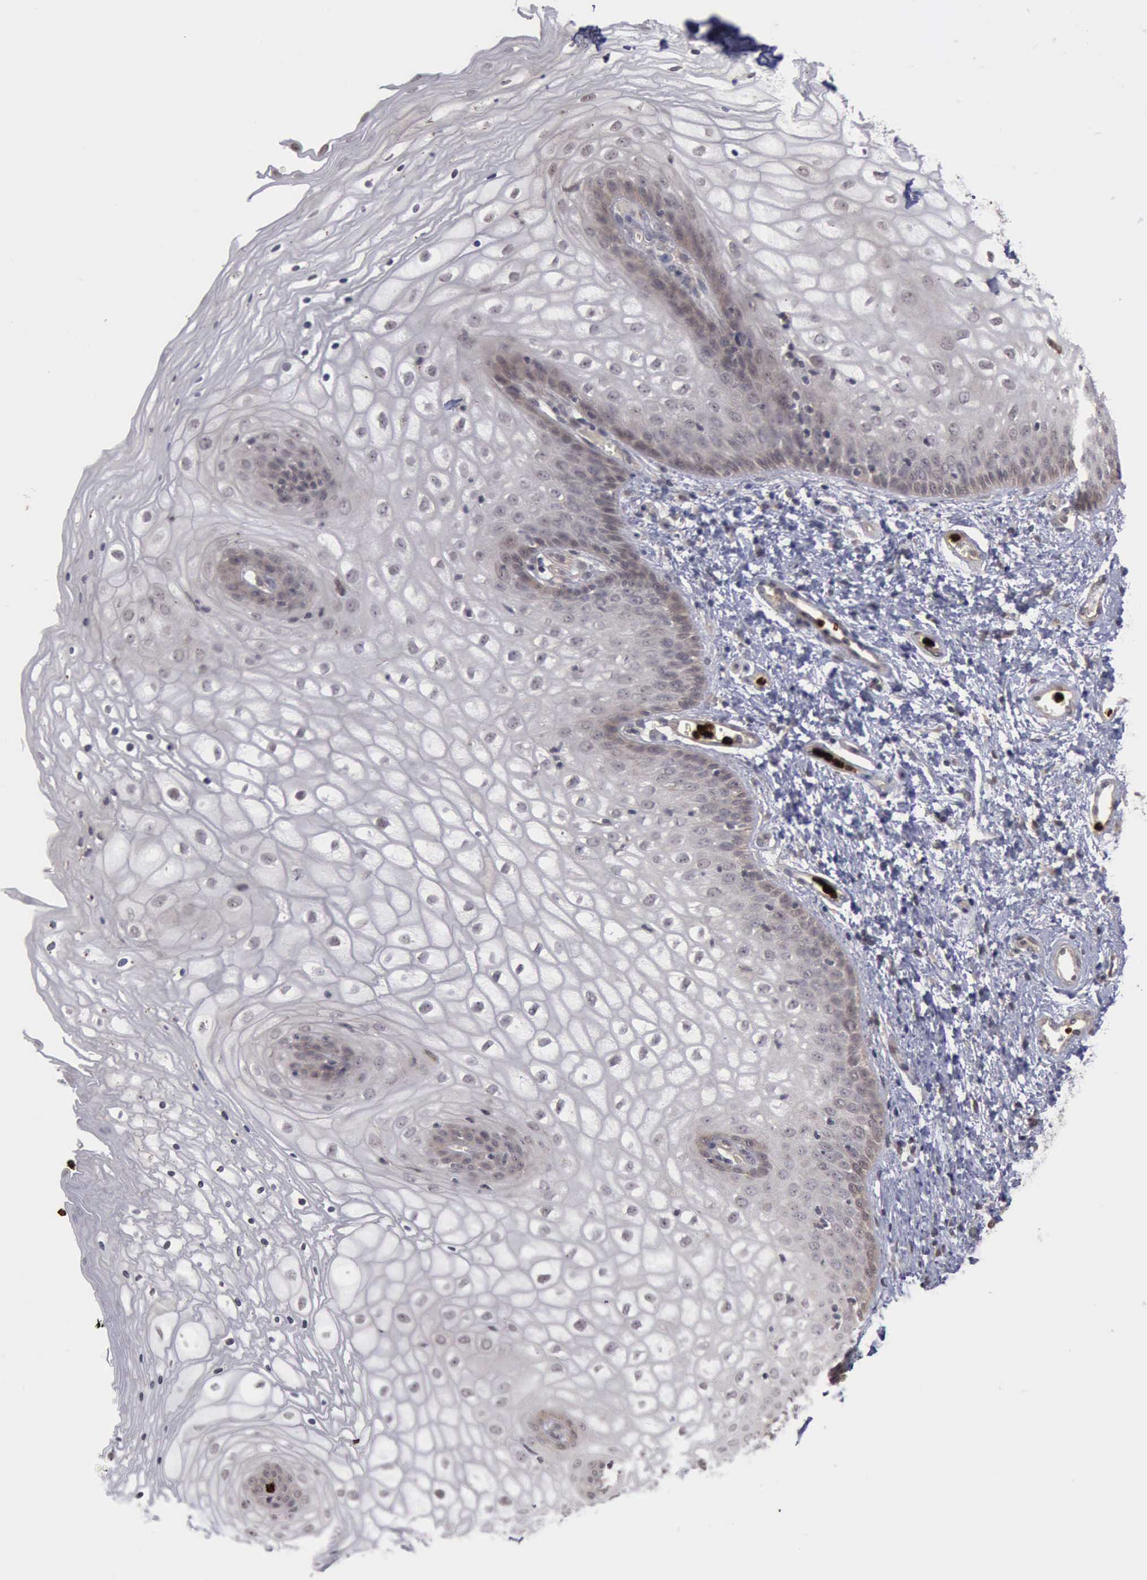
{"staining": {"intensity": "negative", "quantity": "none", "location": "none"}, "tissue": "vagina", "cell_type": "Squamous epithelial cells", "image_type": "normal", "snomed": [{"axis": "morphology", "description": "Normal tissue, NOS"}, {"axis": "topography", "description": "Vagina"}], "caption": "A histopathology image of vagina stained for a protein demonstrates no brown staining in squamous epithelial cells.", "gene": "MMP9", "patient": {"sex": "female", "age": 34}}